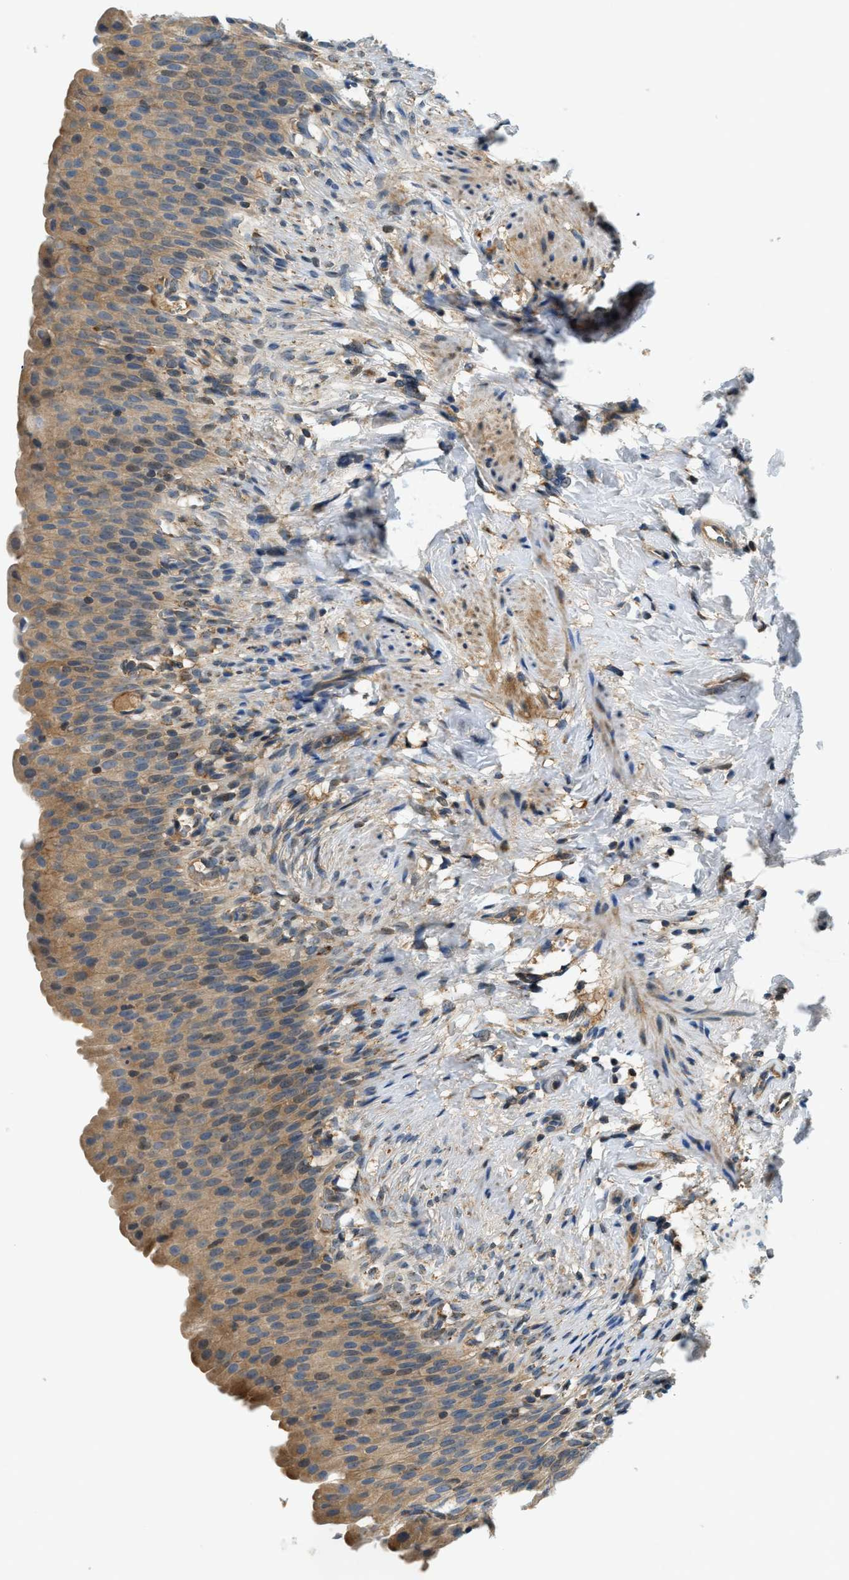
{"staining": {"intensity": "moderate", "quantity": "25%-75%", "location": "cytoplasmic/membranous"}, "tissue": "urinary bladder", "cell_type": "Urothelial cells", "image_type": "normal", "snomed": [{"axis": "morphology", "description": "Normal tissue, NOS"}, {"axis": "topography", "description": "Urinary bladder"}], "caption": "Moderate cytoplasmic/membranous protein expression is appreciated in about 25%-75% of urothelial cells in urinary bladder.", "gene": "KCNK1", "patient": {"sex": "female", "age": 79}}